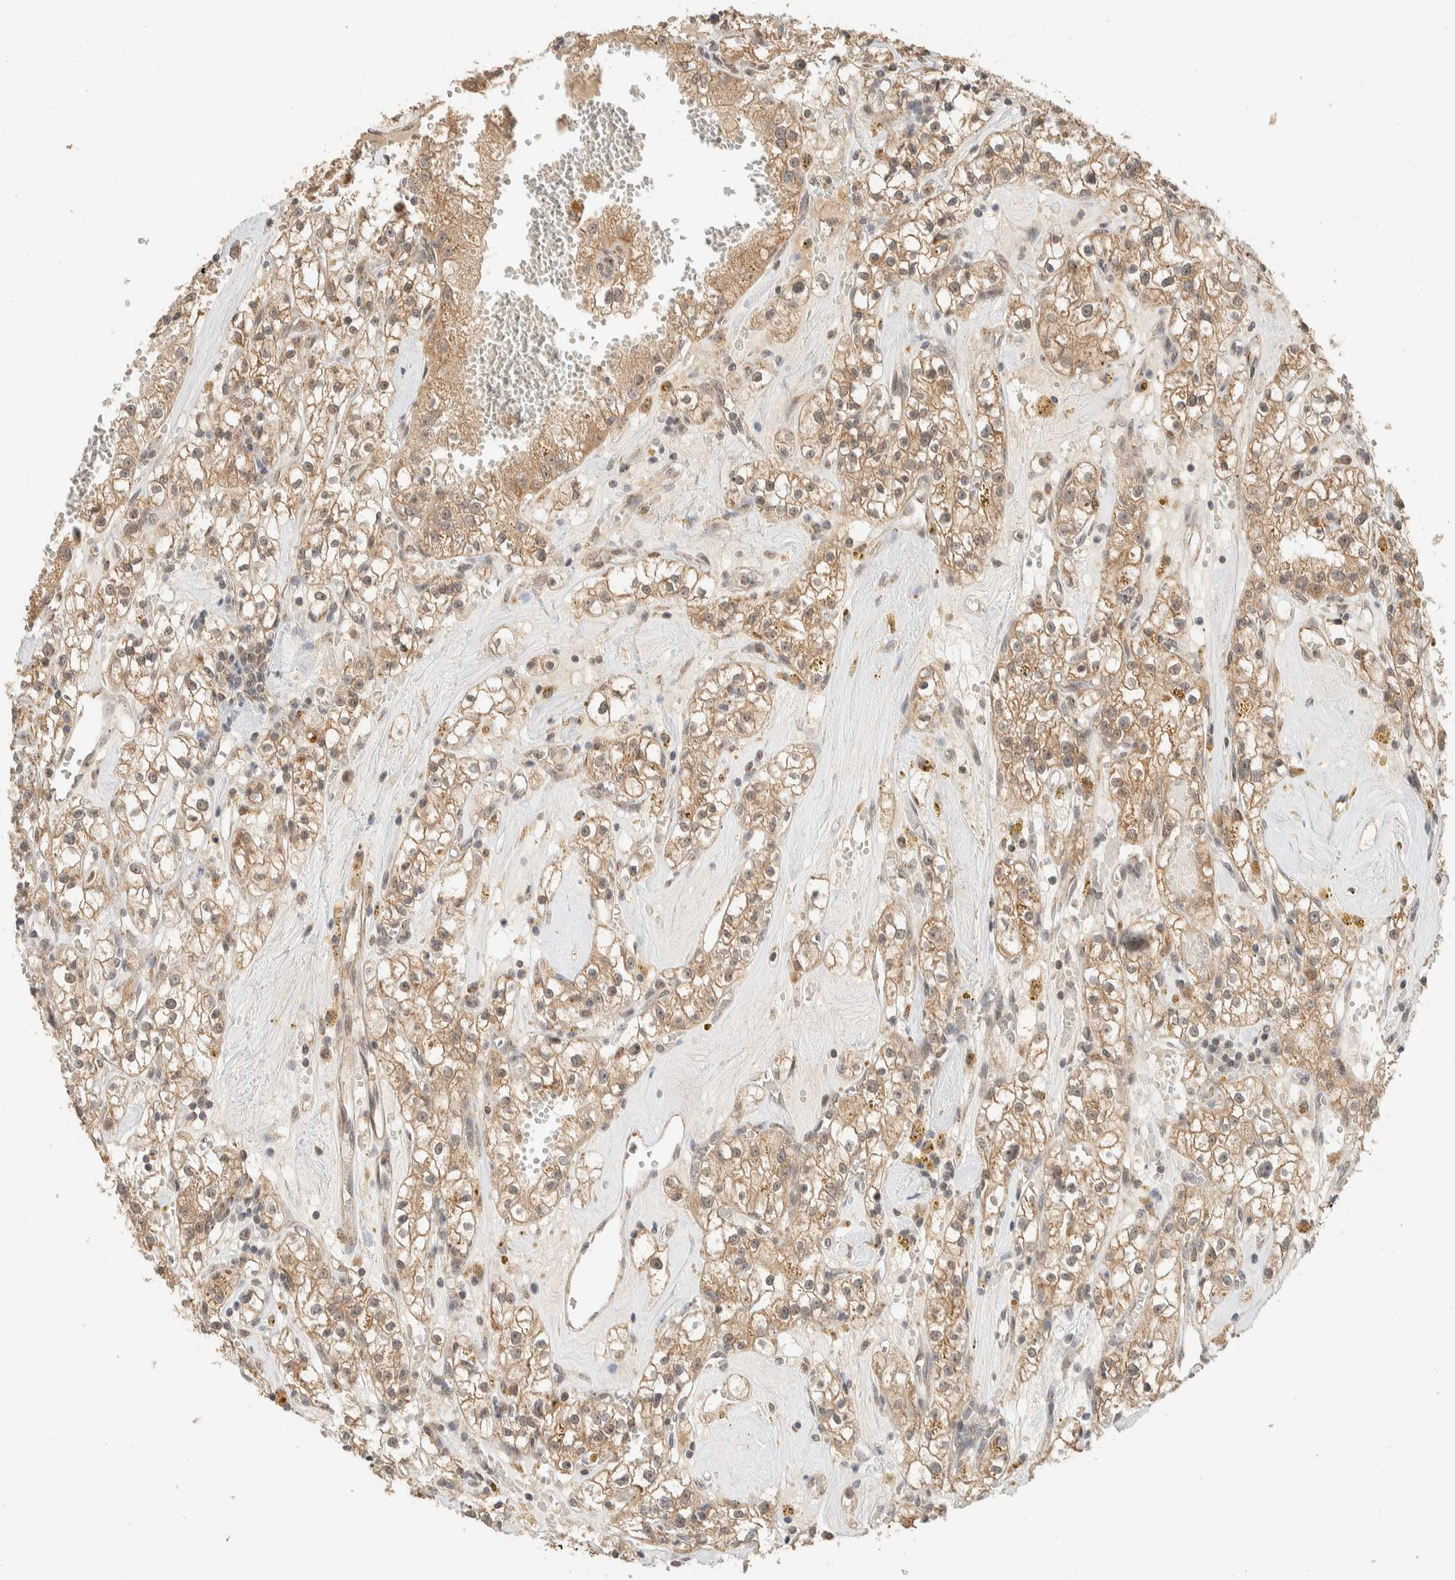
{"staining": {"intensity": "moderate", "quantity": ">75%", "location": "cytoplasmic/membranous"}, "tissue": "renal cancer", "cell_type": "Tumor cells", "image_type": "cancer", "snomed": [{"axis": "morphology", "description": "Adenocarcinoma, NOS"}, {"axis": "topography", "description": "Kidney"}], "caption": "Human renal cancer (adenocarcinoma) stained for a protein (brown) displays moderate cytoplasmic/membranous positive staining in approximately >75% of tumor cells.", "gene": "MRPL41", "patient": {"sex": "male", "age": 56}}